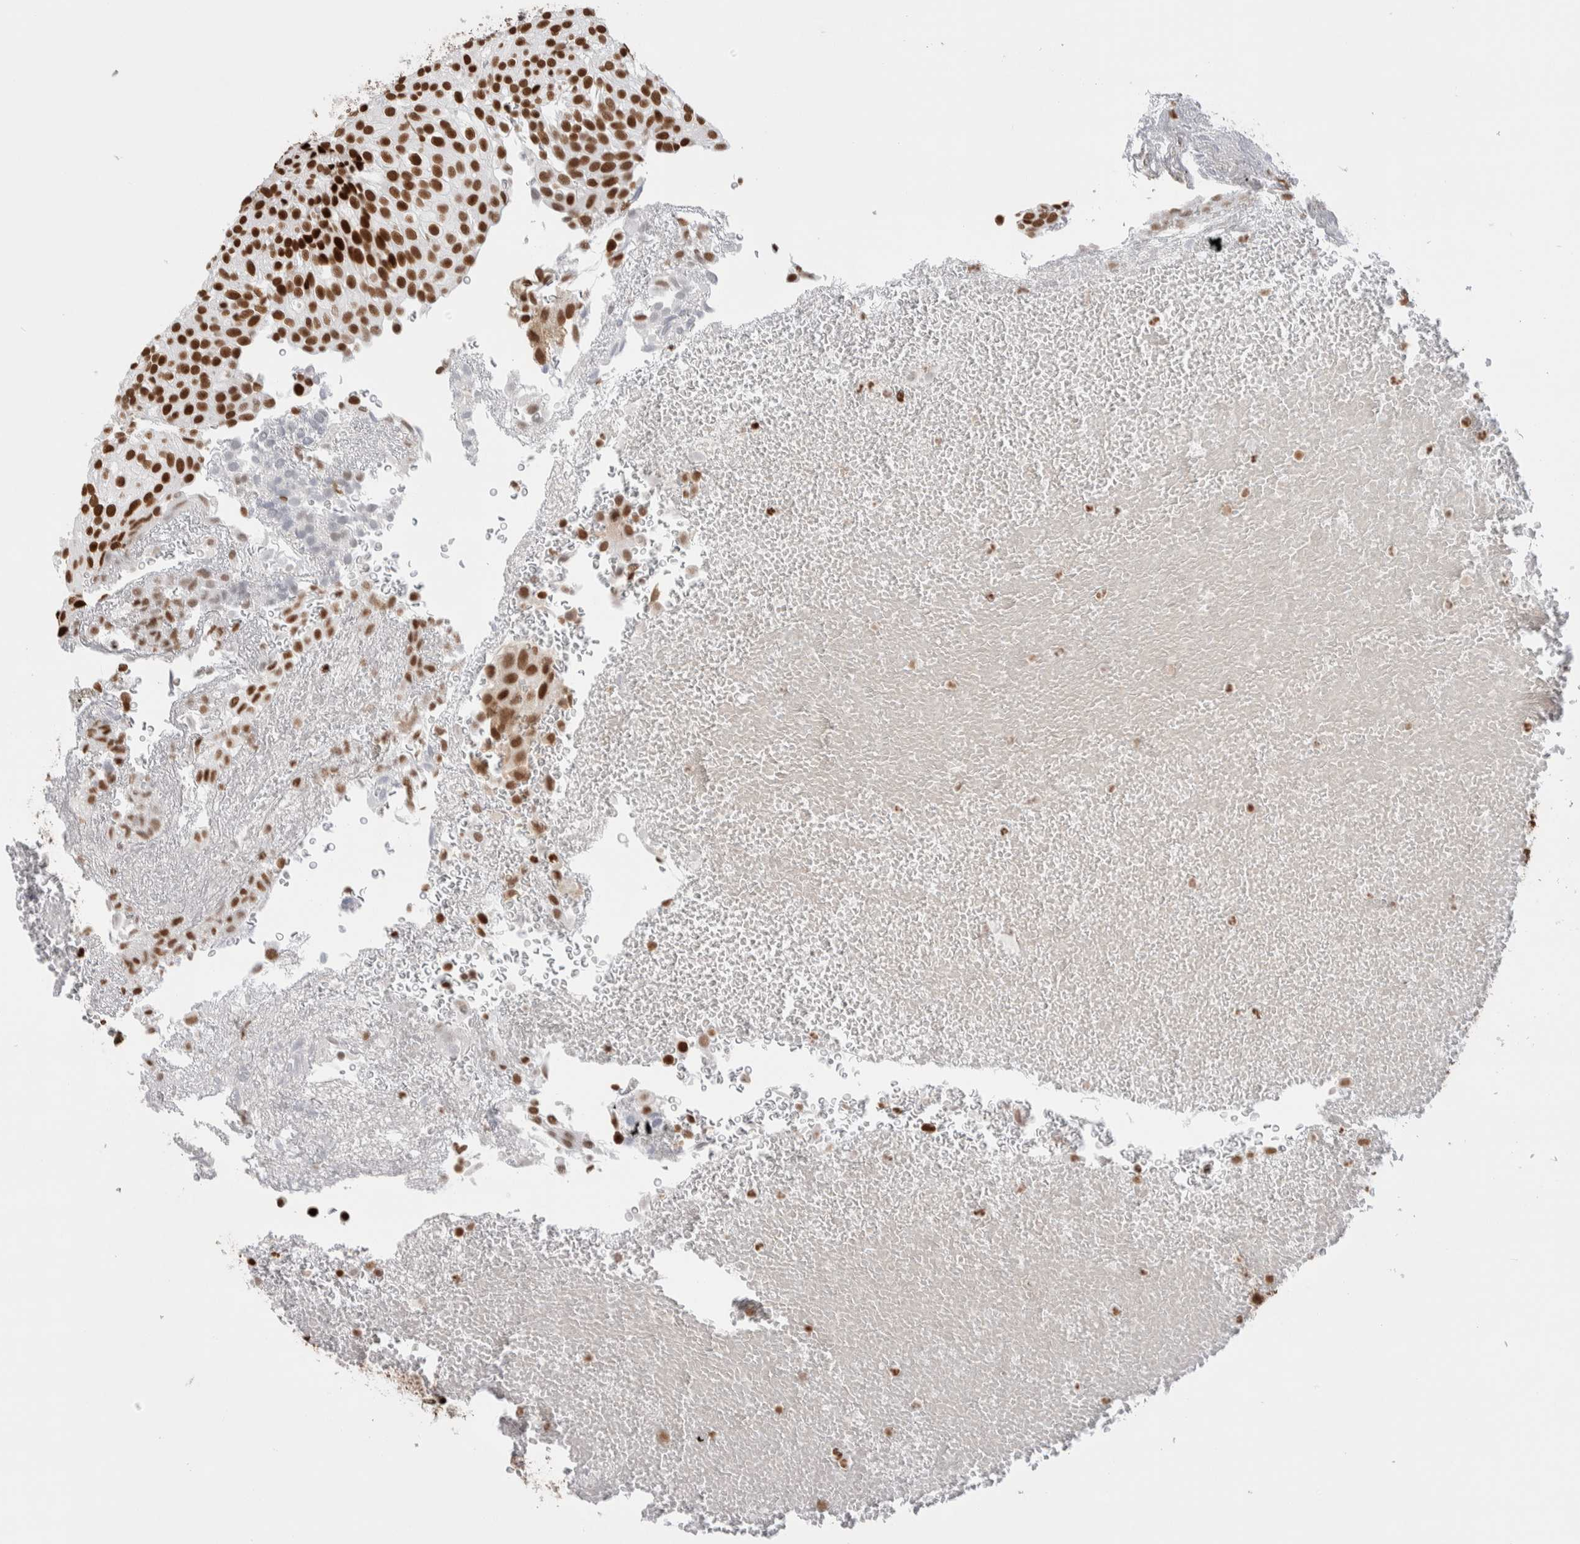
{"staining": {"intensity": "strong", "quantity": ">75%", "location": "nuclear"}, "tissue": "urothelial cancer", "cell_type": "Tumor cells", "image_type": "cancer", "snomed": [{"axis": "morphology", "description": "Urothelial carcinoma, Low grade"}, {"axis": "topography", "description": "Urinary bladder"}], "caption": "DAB immunohistochemical staining of human low-grade urothelial carcinoma shows strong nuclear protein staining in about >75% of tumor cells.", "gene": "RNASEK-C17orf49", "patient": {"sex": "male", "age": 78}}